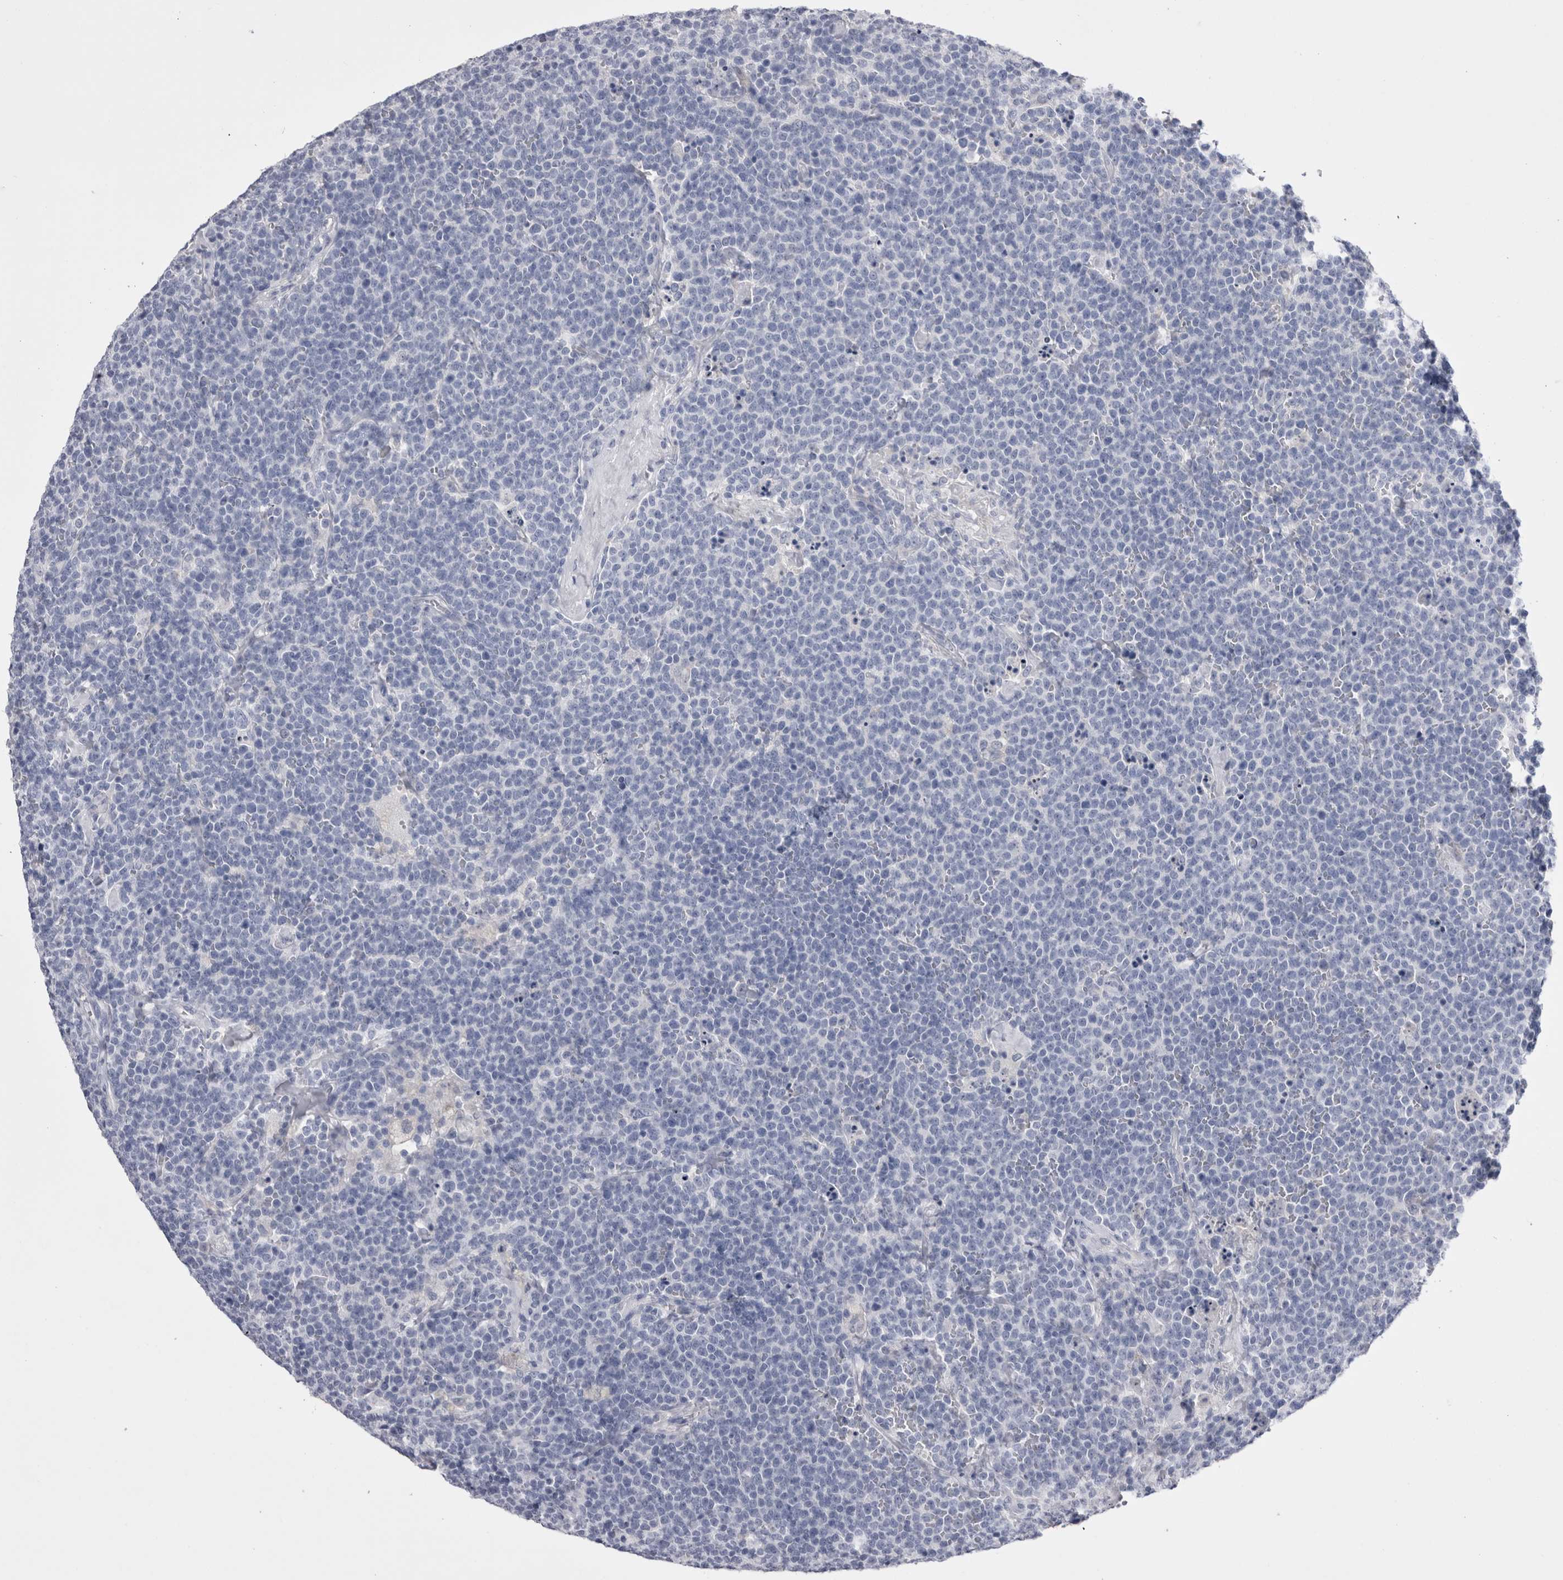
{"staining": {"intensity": "negative", "quantity": "none", "location": "none"}, "tissue": "lymphoma", "cell_type": "Tumor cells", "image_type": "cancer", "snomed": [{"axis": "morphology", "description": "Malignant lymphoma, non-Hodgkin's type, High grade"}, {"axis": "topography", "description": "Lymph node"}], "caption": "This is an immunohistochemistry (IHC) photomicrograph of human malignant lymphoma, non-Hodgkin's type (high-grade). There is no expression in tumor cells.", "gene": "PWP2", "patient": {"sex": "male", "age": 61}}